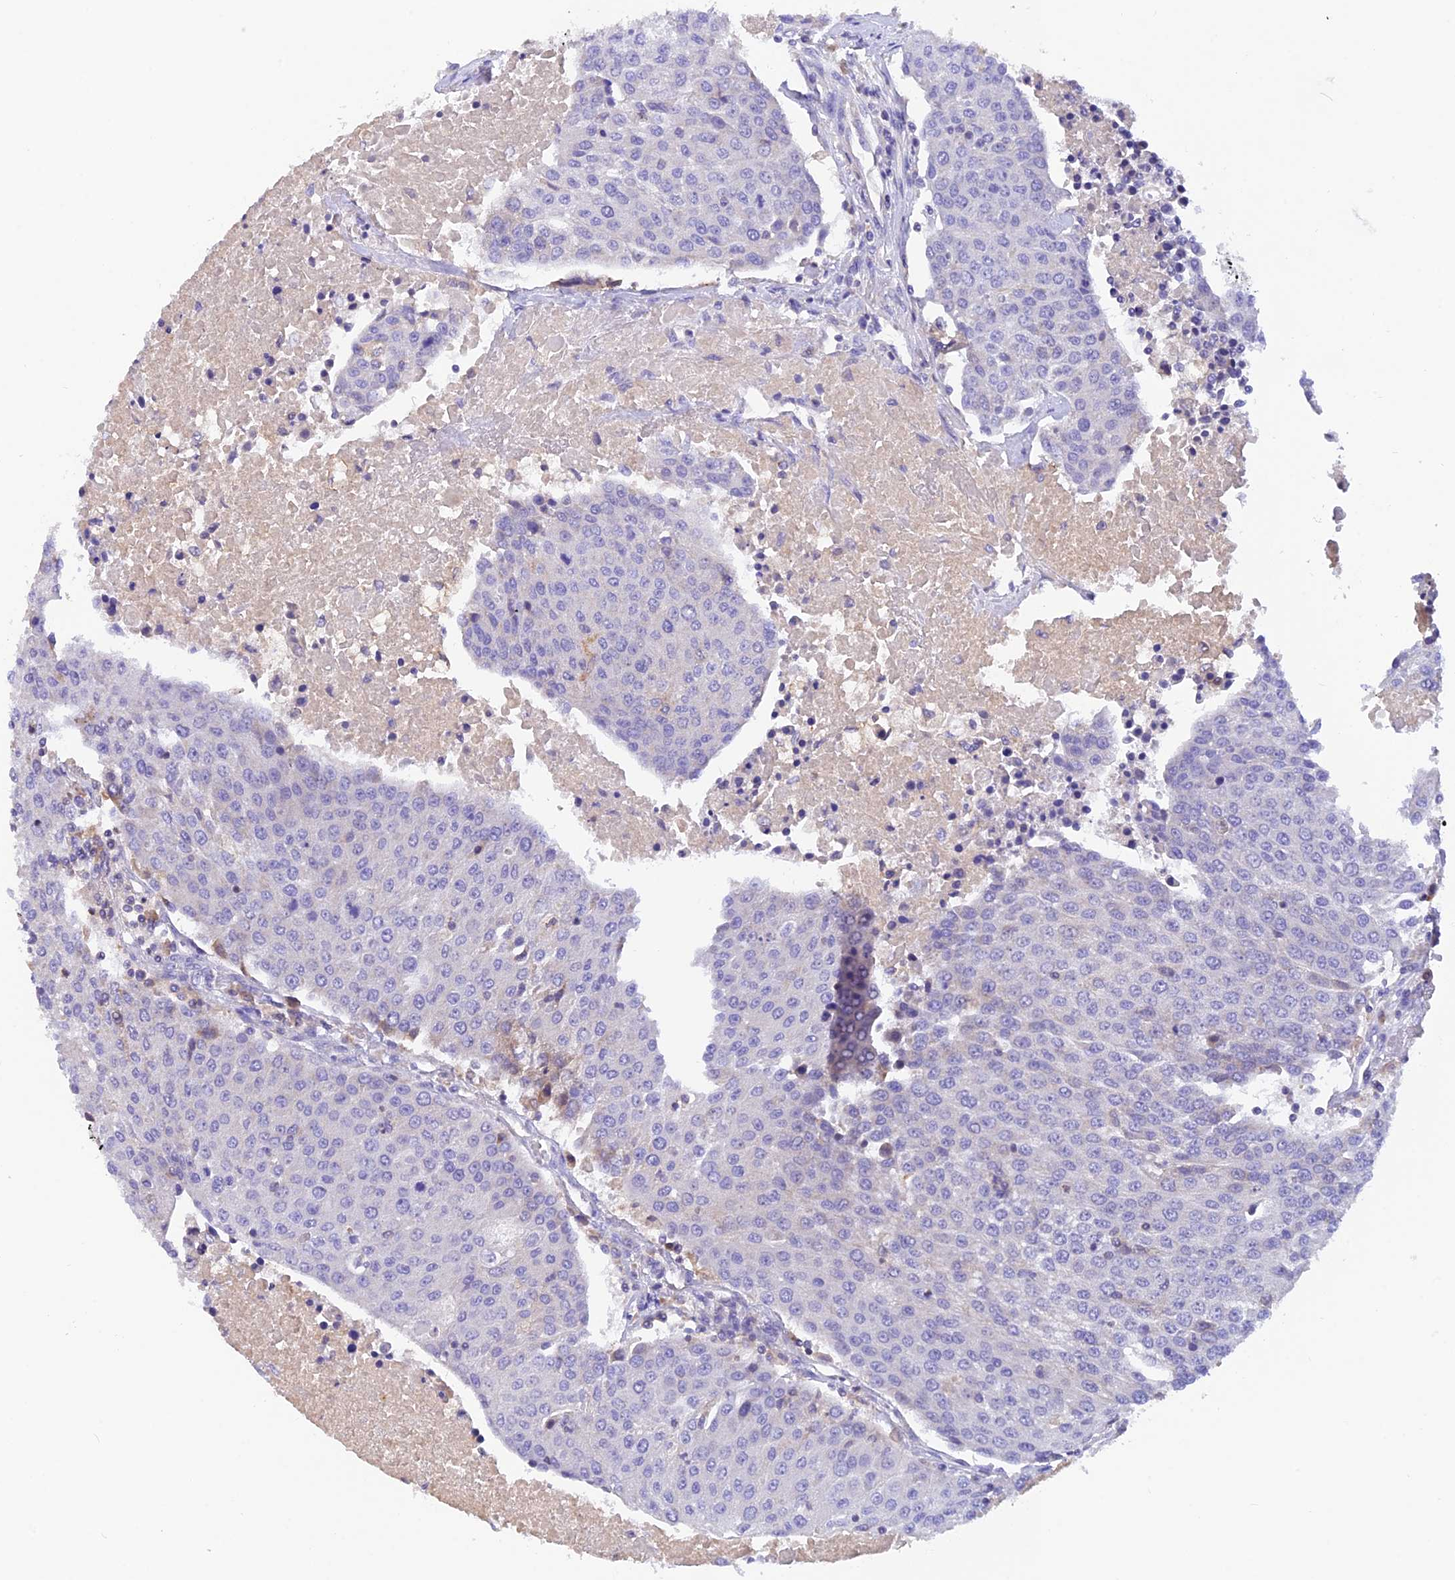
{"staining": {"intensity": "negative", "quantity": "none", "location": "none"}, "tissue": "urothelial cancer", "cell_type": "Tumor cells", "image_type": "cancer", "snomed": [{"axis": "morphology", "description": "Urothelial carcinoma, High grade"}, {"axis": "topography", "description": "Urinary bladder"}], "caption": "The immunohistochemistry histopathology image has no significant expression in tumor cells of high-grade urothelial carcinoma tissue.", "gene": "LPXN", "patient": {"sex": "female", "age": 85}}